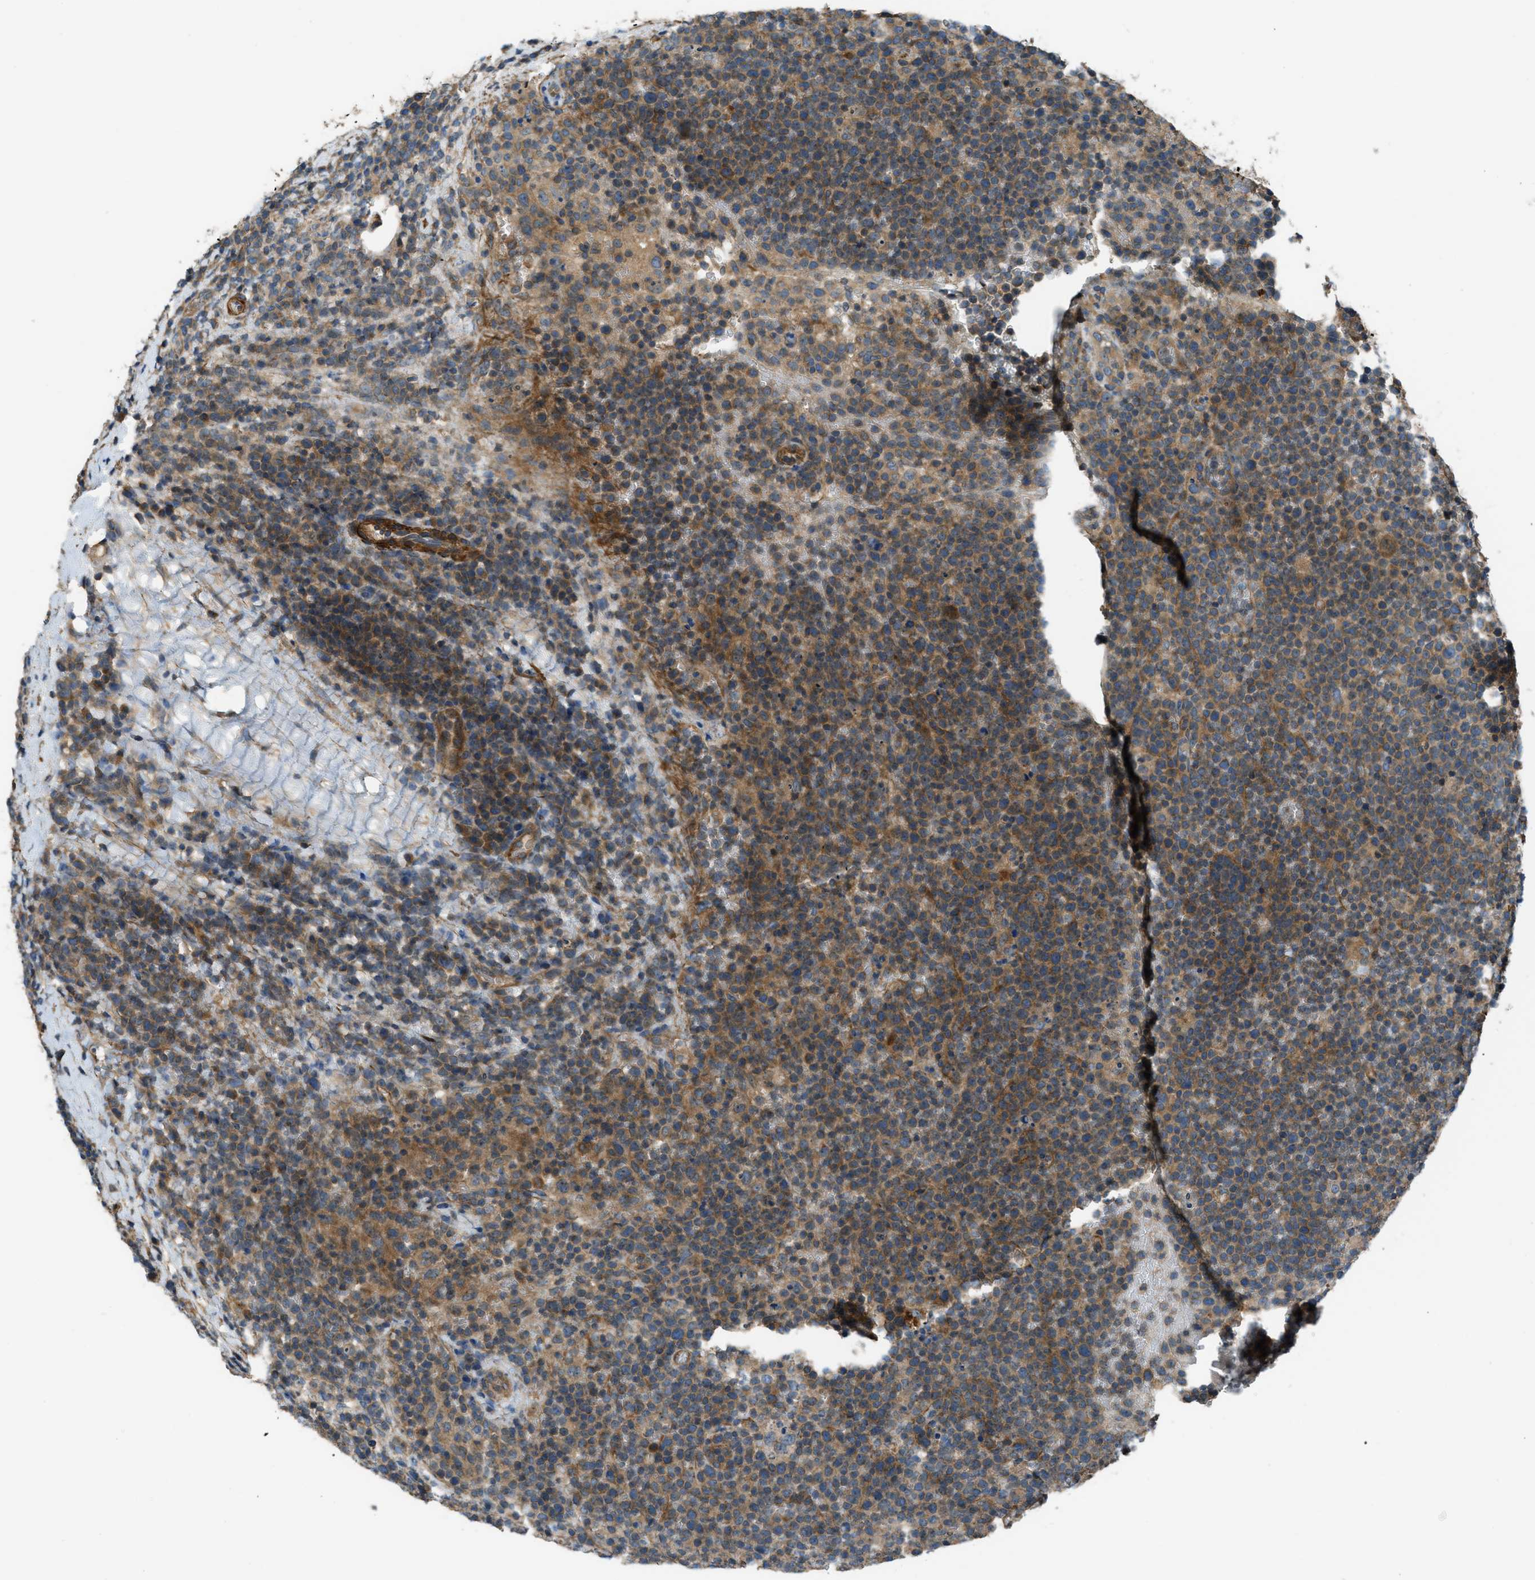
{"staining": {"intensity": "moderate", "quantity": ">75%", "location": "cytoplasmic/membranous"}, "tissue": "lymphoma", "cell_type": "Tumor cells", "image_type": "cancer", "snomed": [{"axis": "morphology", "description": "Malignant lymphoma, non-Hodgkin's type, High grade"}, {"axis": "topography", "description": "Lymph node"}], "caption": "The image reveals immunohistochemical staining of lymphoma. There is moderate cytoplasmic/membranous expression is present in about >75% of tumor cells.", "gene": "VEZT", "patient": {"sex": "male", "age": 61}}